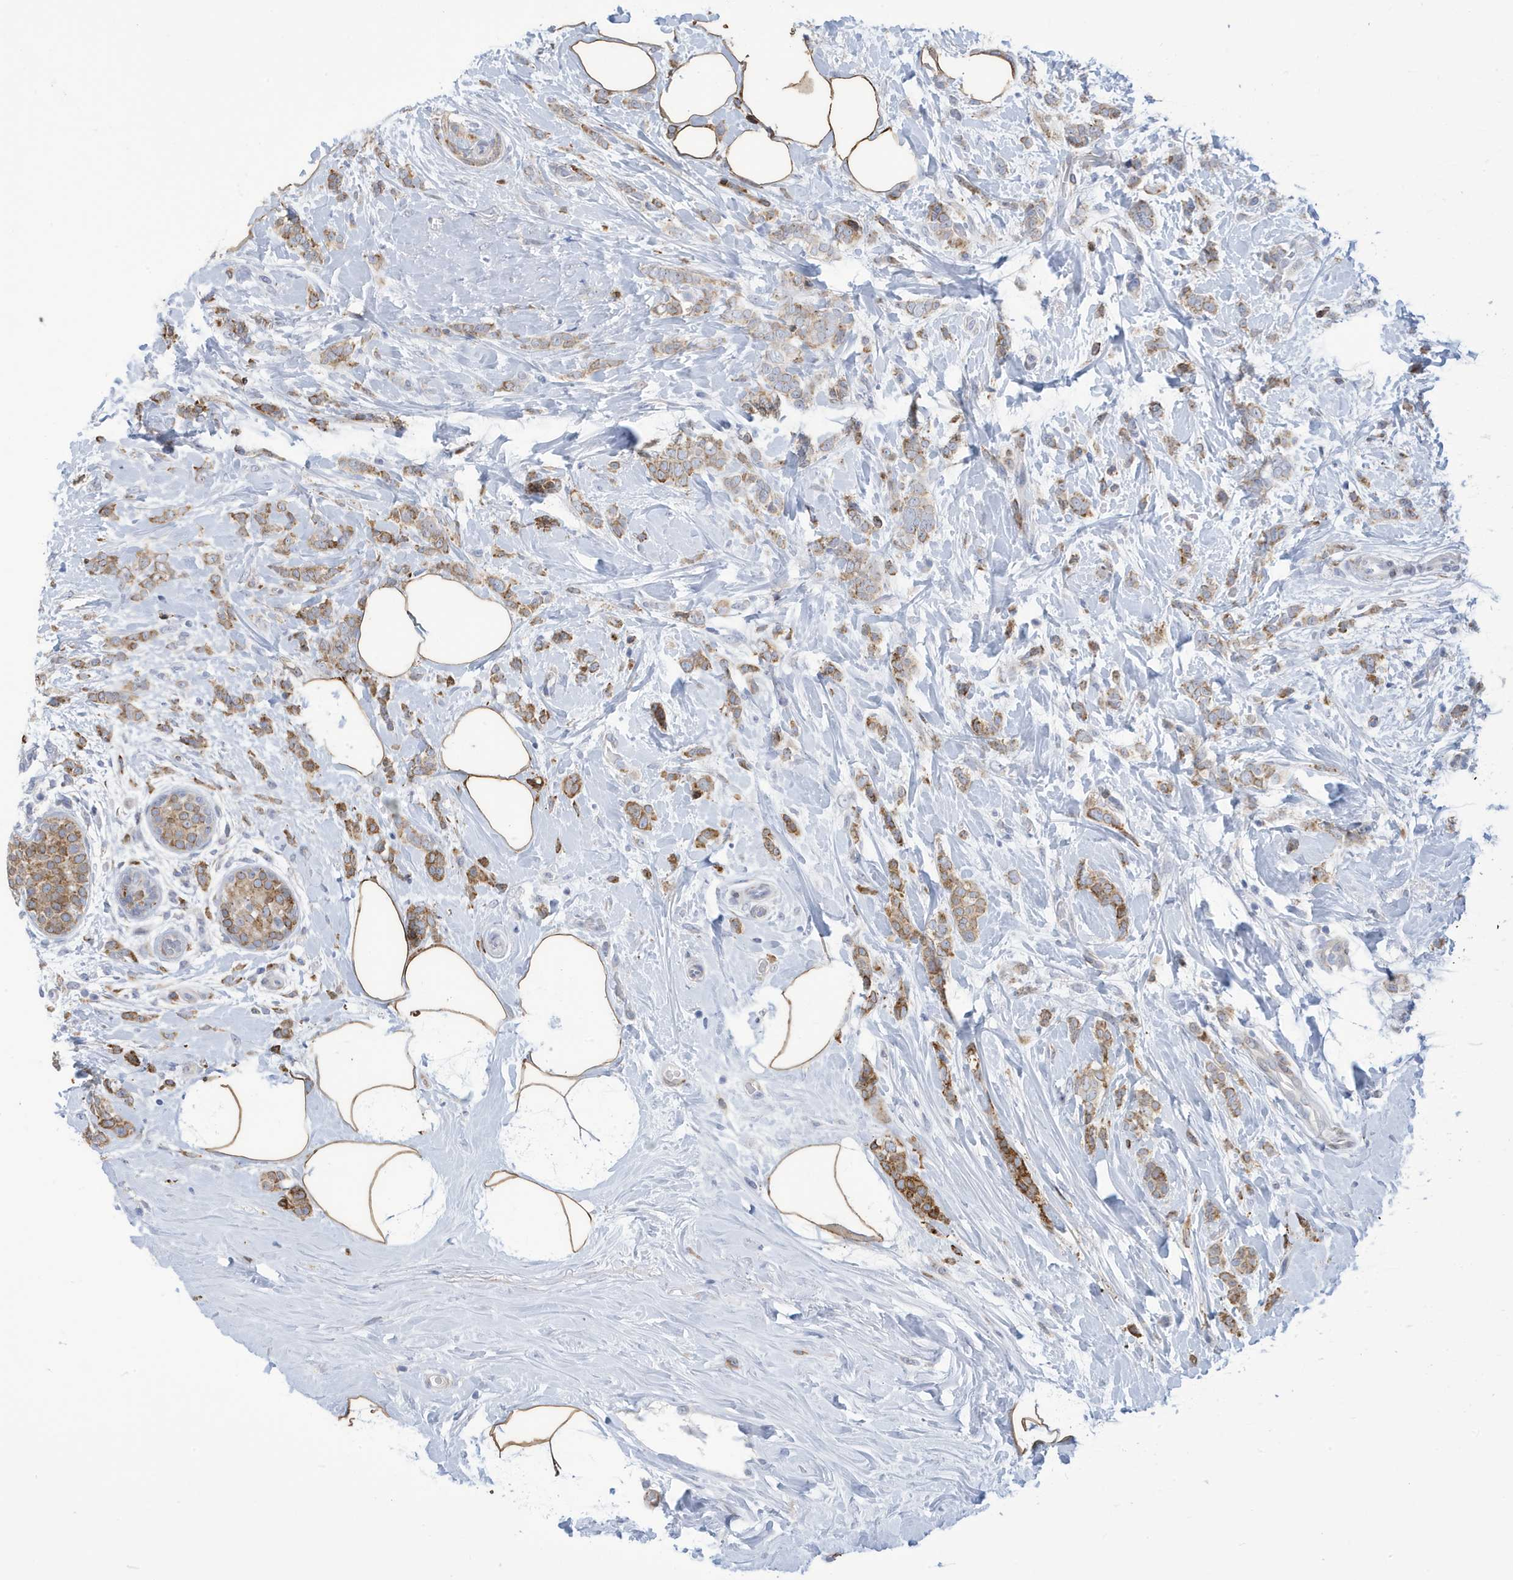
{"staining": {"intensity": "moderate", "quantity": "25%-75%", "location": "cytoplasmic/membranous"}, "tissue": "breast cancer", "cell_type": "Tumor cells", "image_type": "cancer", "snomed": [{"axis": "morphology", "description": "Lobular carcinoma, in situ"}, {"axis": "morphology", "description": "Lobular carcinoma"}, {"axis": "topography", "description": "Breast"}], "caption": "Immunohistochemical staining of breast lobular carcinoma in situ demonstrates moderate cytoplasmic/membranous protein positivity in approximately 25%-75% of tumor cells. The staining is performed using DAB (3,3'-diaminobenzidine) brown chromogen to label protein expression. The nuclei are counter-stained blue using hematoxylin.", "gene": "SEMA3F", "patient": {"sex": "female", "age": 41}}